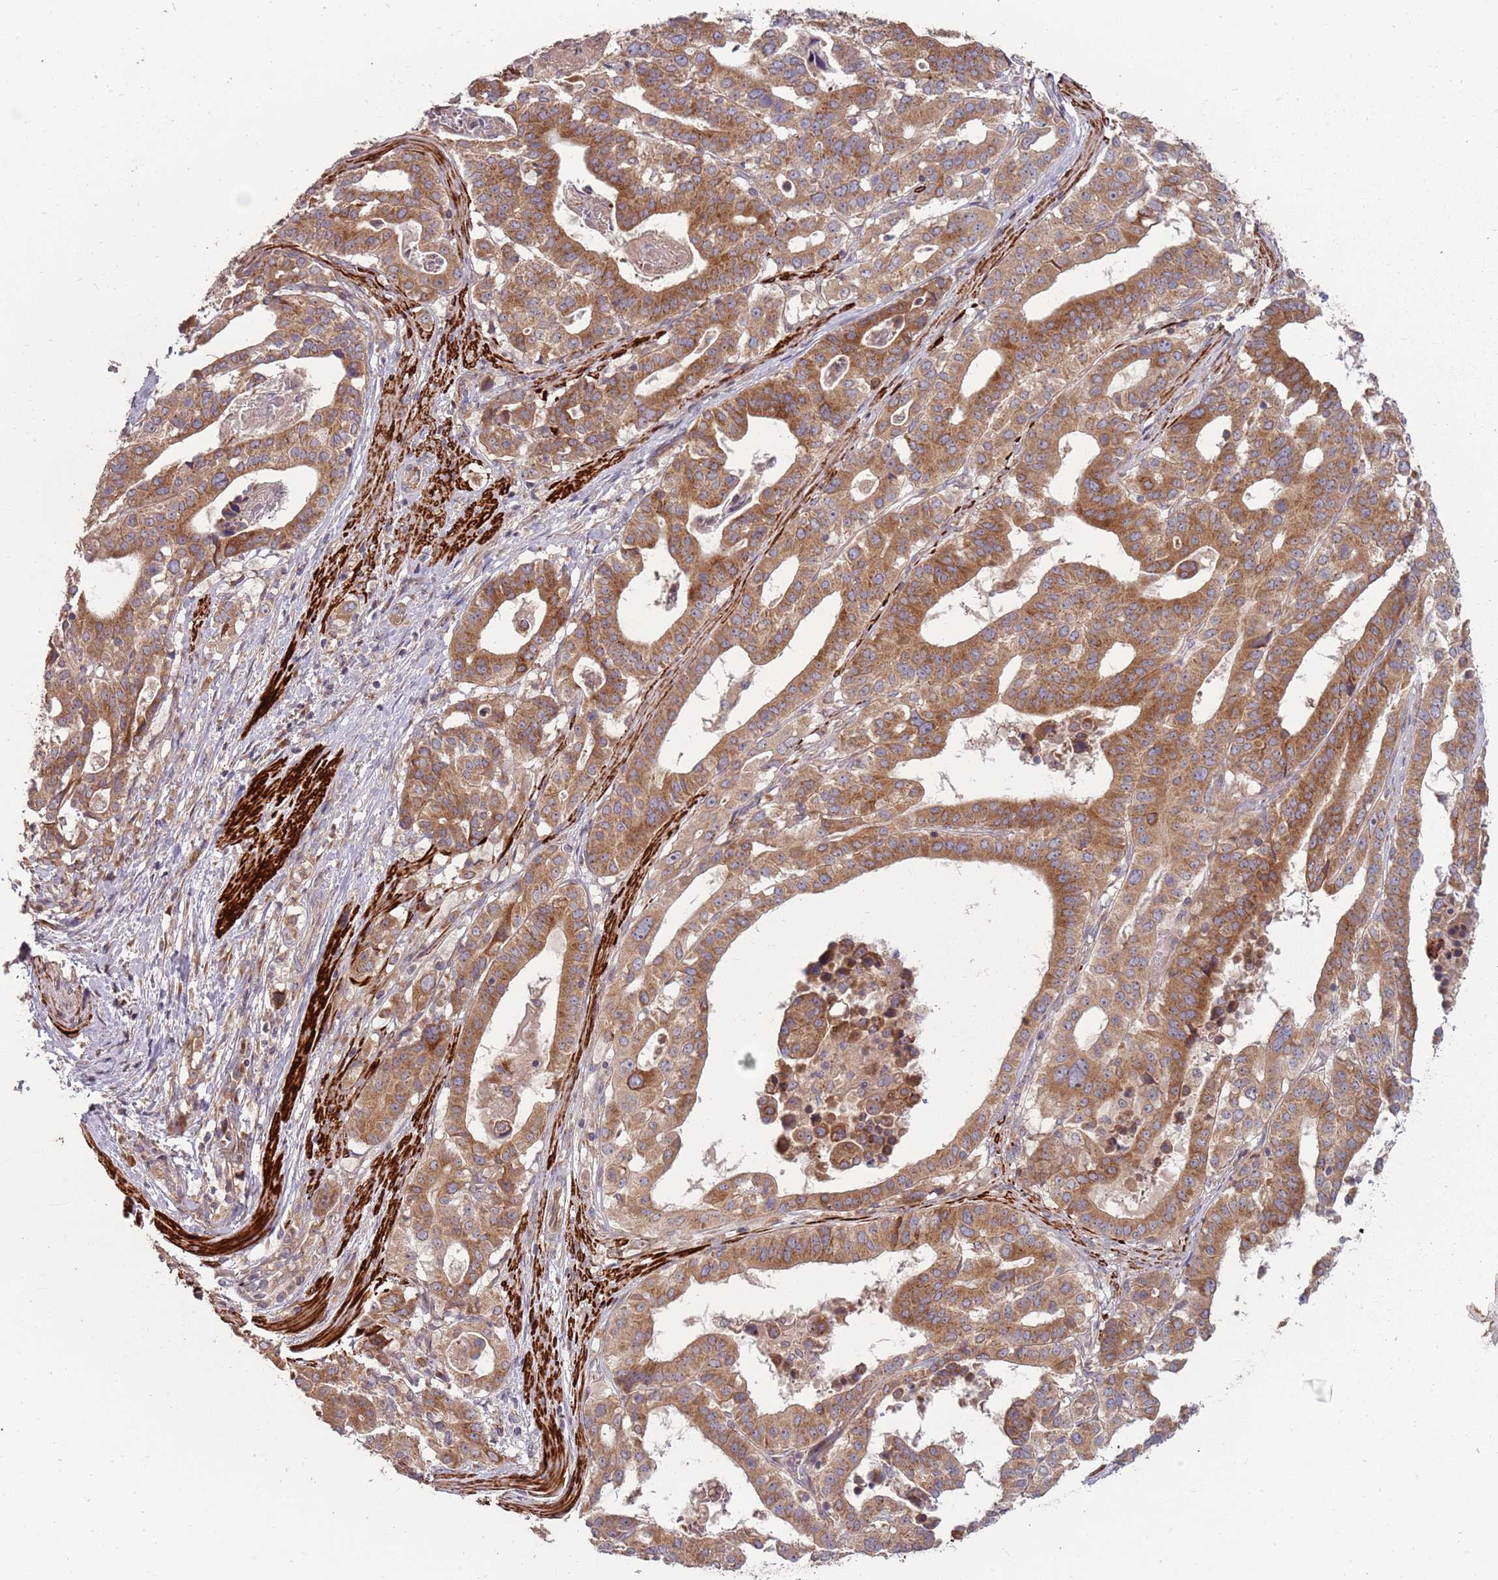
{"staining": {"intensity": "moderate", "quantity": ">75%", "location": "cytoplasmic/membranous"}, "tissue": "stomach cancer", "cell_type": "Tumor cells", "image_type": "cancer", "snomed": [{"axis": "morphology", "description": "Adenocarcinoma, NOS"}, {"axis": "topography", "description": "Stomach"}], "caption": "Stomach cancer (adenocarcinoma) stained for a protein demonstrates moderate cytoplasmic/membranous positivity in tumor cells.", "gene": "PLD6", "patient": {"sex": "male", "age": 48}}